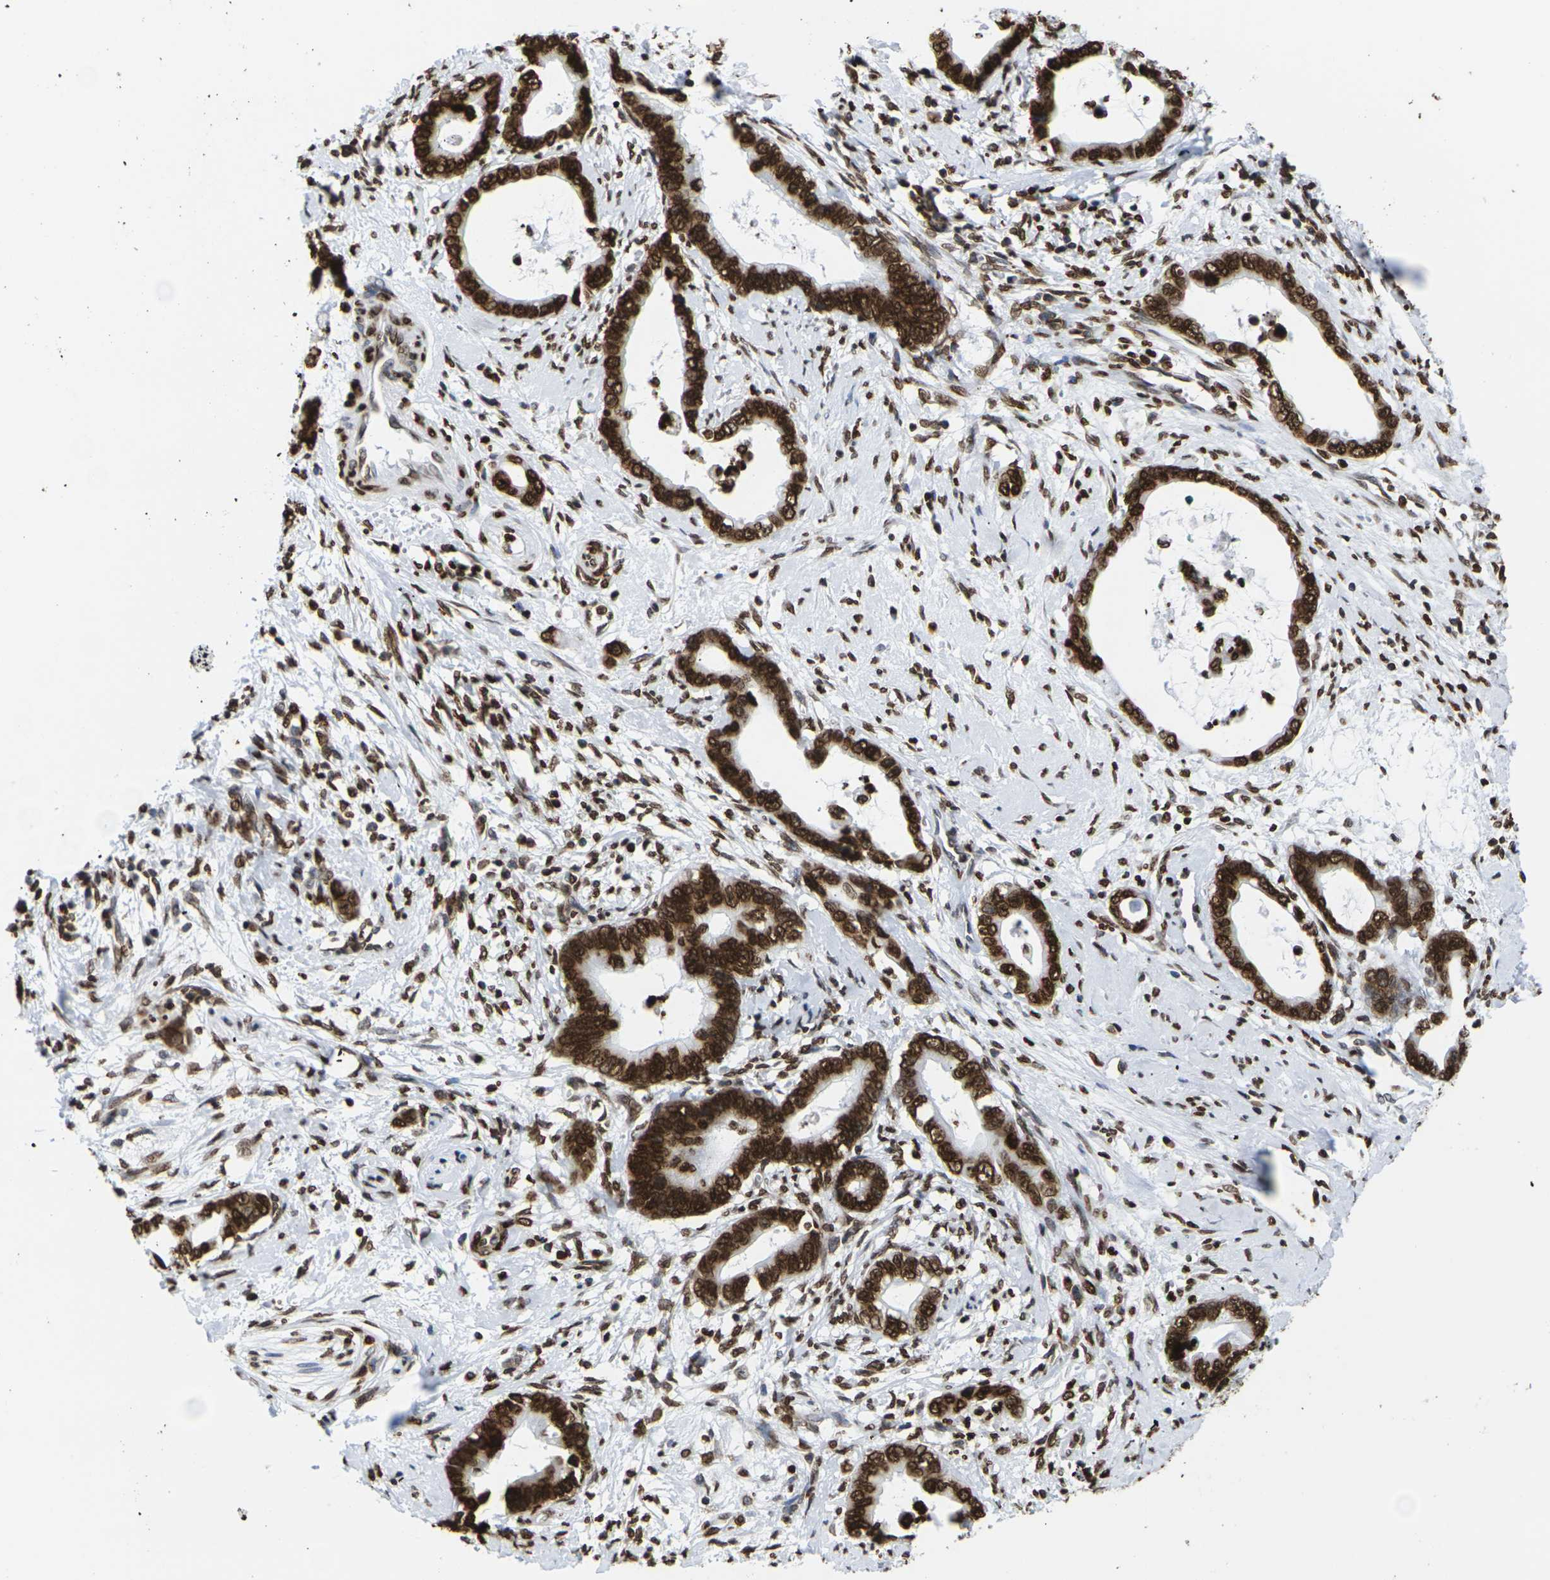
{"staining": {"intensity": "strong", "quantity": ">75%", "location": "cytoplasmic/membranous,nuclear"}, "tissue": "cervical cancer", "cell_type": "Tumor cells", "image_type": "cancer", "snomed": [{"axis": "morphology", "description": "Adenocarcinoma, NOS"}, {"axis": "topography", "description": "Cervix"}], "caption": "Protein analysis of cervical cancer (adenocarcinoma) tissue shows strong cytoplasmic/membranous and nuclear staining in about >75% of tumor cells. Nuclei are stained in blue.", "gene": "H2AC21", "patient": {"sex": "female", "age": 44}}